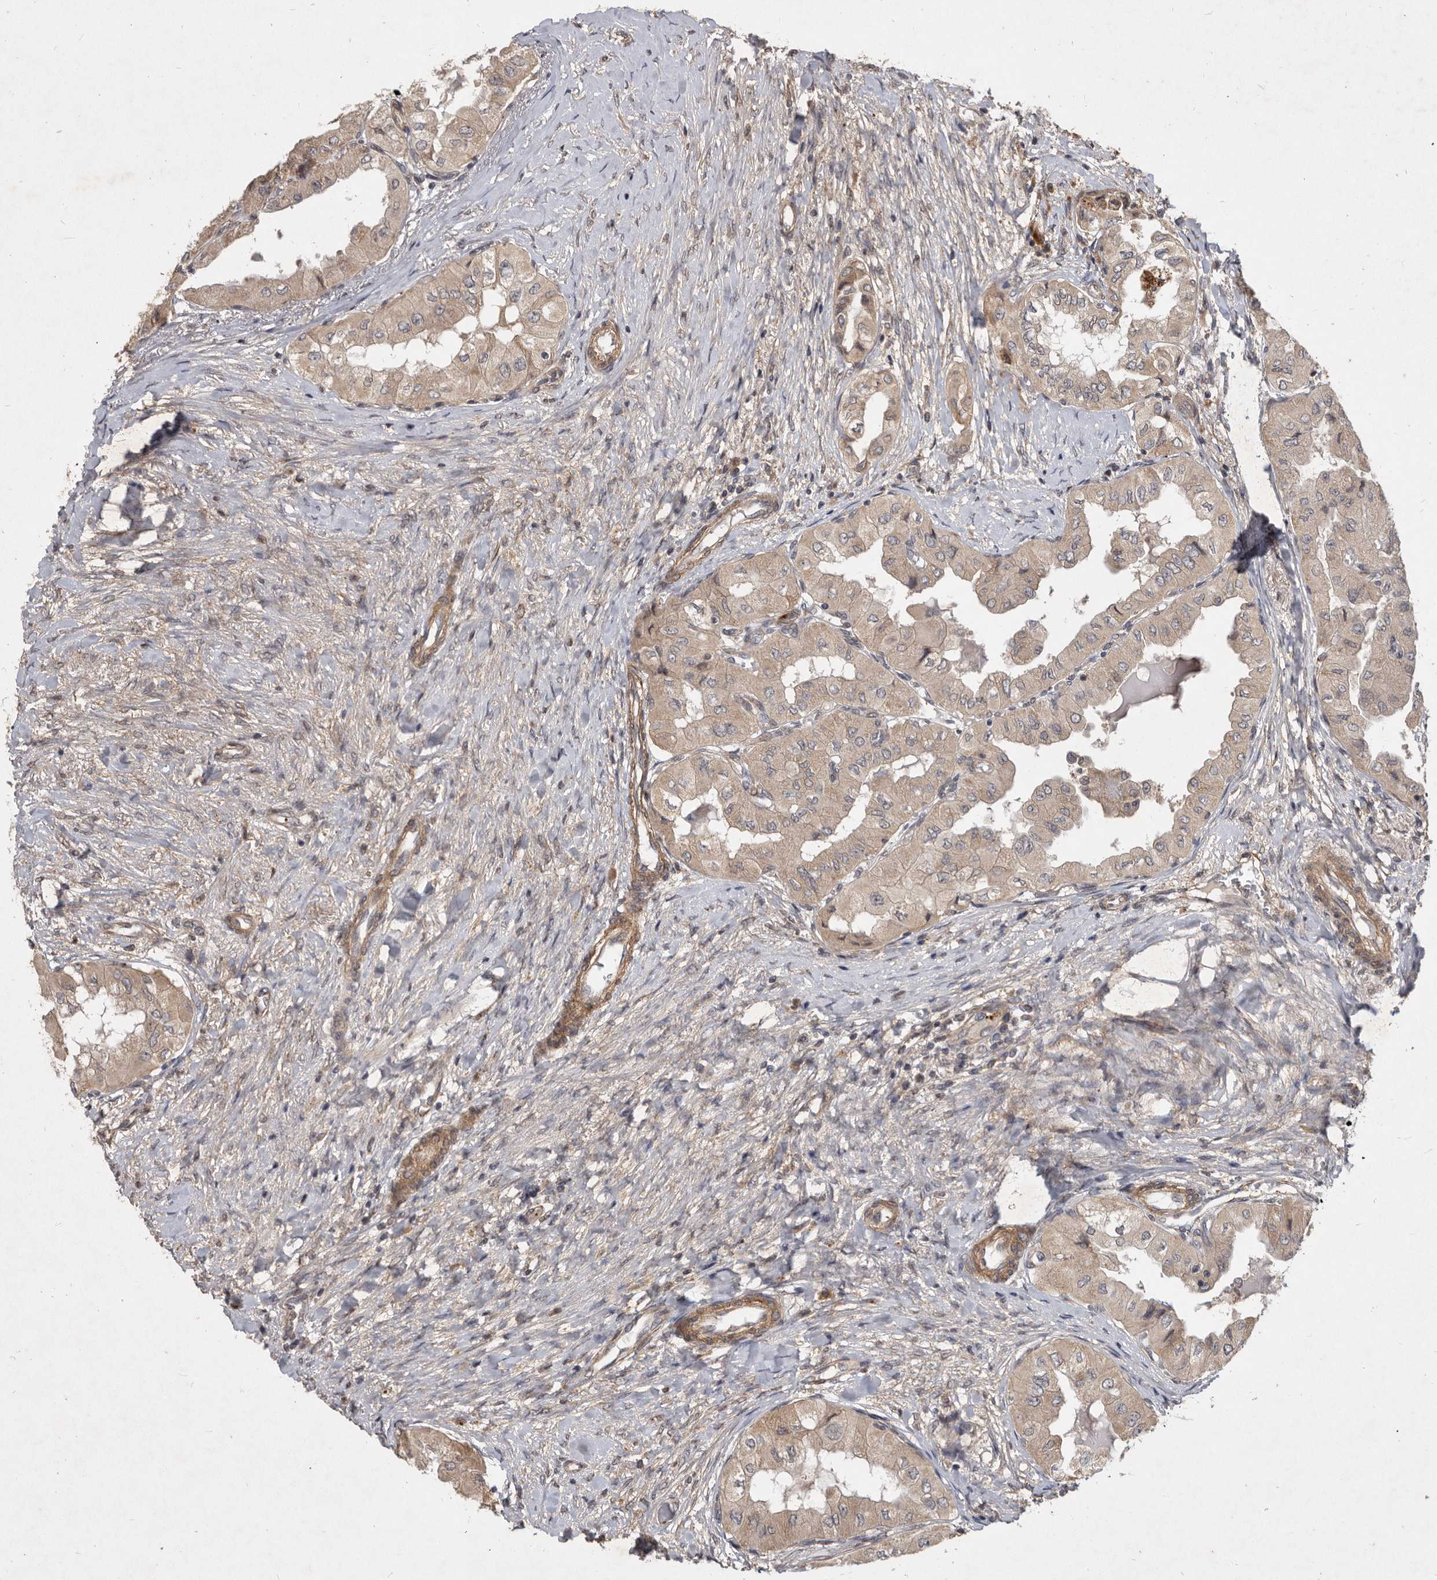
{"staining": {"intensity": "weak", "quantity": ">75%", "location": "cytoplasmic/membranous"}, "tissue": "thyroid cancer", "cell_type": "Tumor cells", "image_type": "cancer", "snomed": [{"axis": "morphology", "description": "Papillary adenocarcinoma, NOS"}, {"axis": "topography", "description": "Thyroid gland"}], "caption": "A brown stain highlights weak cytoplasmic/membranous staining of a protein in thyroid cancer (papillary adenocarcinoma) tumor cells.", "gene": "DNAJC28", "patient": {"sex": "female", "age": 59}}